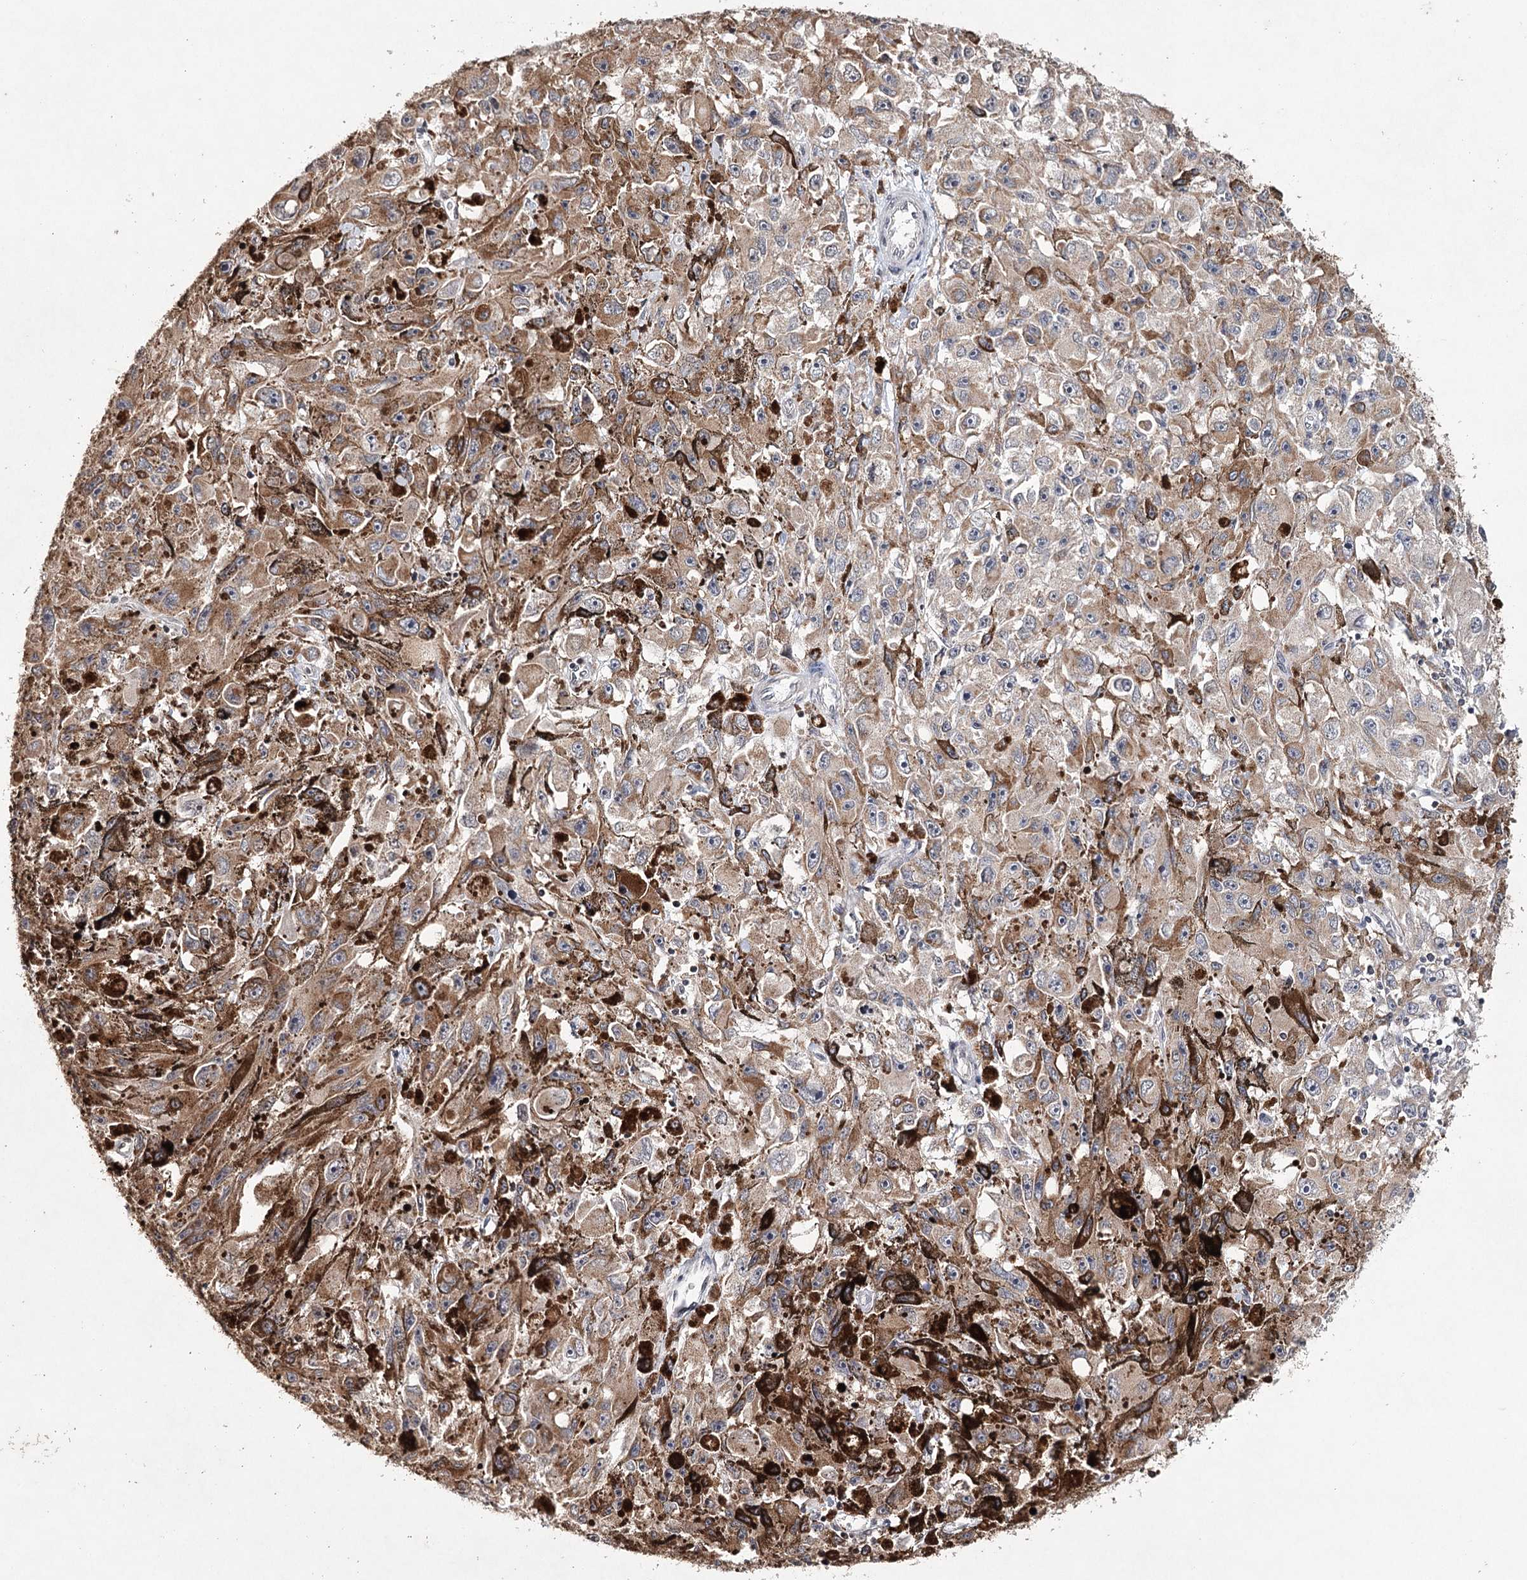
{"staining": {"intensity": "moderate", "quantity": ">75%", "location": "cytoplasmic/membranous"}, "tissue": "melanoma", "cell_type": "Tumor cells", "image_type": "cancer", "snomed": [{"axis": "morphology", "description": "Malignant melanoma, NOS"}, {"axis": "topography", "description": "Skin"}], "caption": "A medium amount of moderate cytoplasmic/membranous expression is seen in approximately >75% of tumor cells in melanoma tissue.", "gene": "ICOS", "patient": {"sex": "female", "age": 104}}